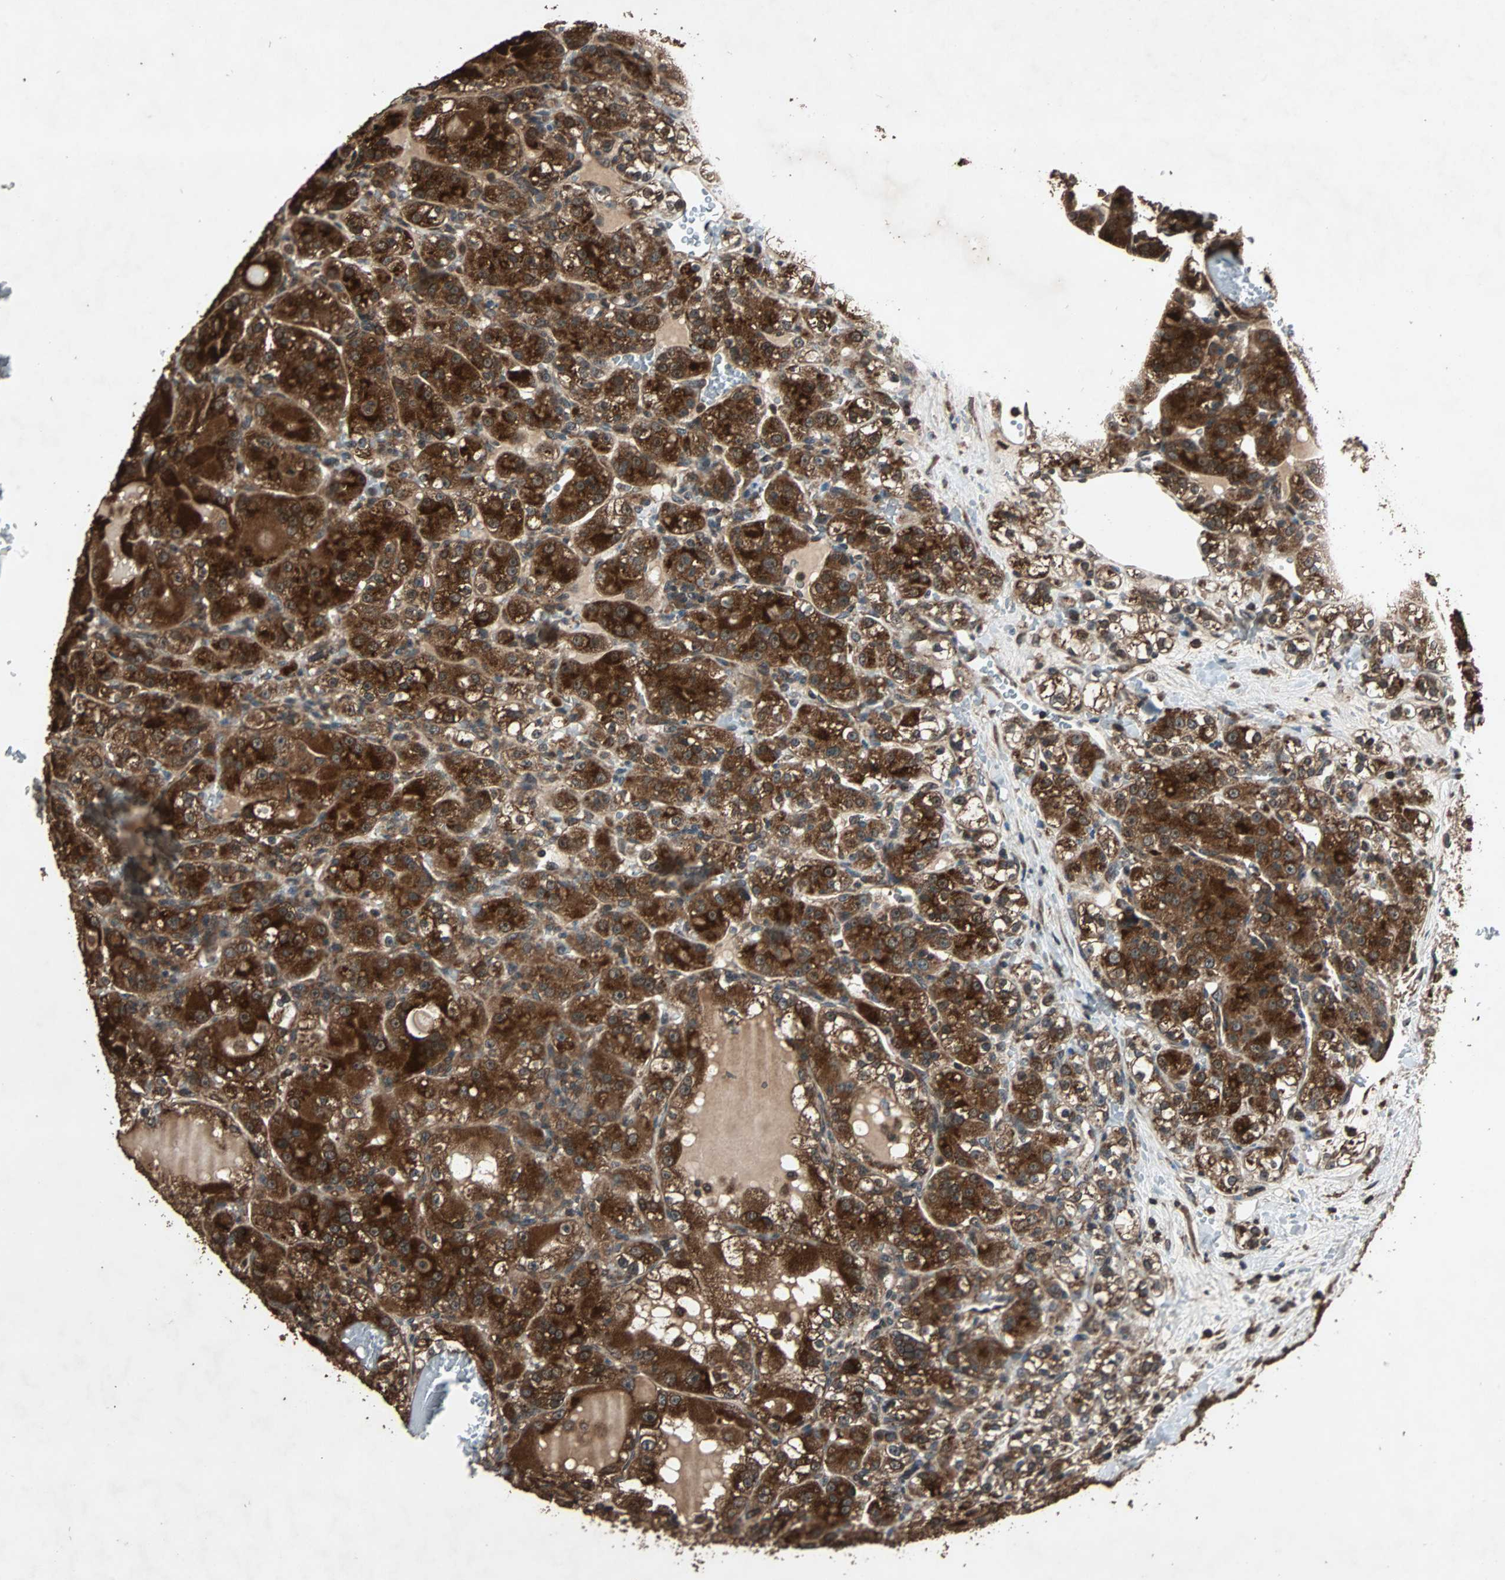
{"staining": {"intensity": "strong", "quantity": ">75%", "location": "cytoplasmic/membranous"}, "tissue": "renal cancer", "cell_type": "Tumor cells", "image_type": "cancer", "snomed": [{"axis": "morphology", "description": "Normal tissue, NOS"}, {"axis": "morphology", "description": "Adenocarcinoma, NOS"}, {"axis": "topography", "description": "Kidney"}], "caption": "Renal adenocarcinoma stained for a protein (brown) reveals strong cytoplasmic/membranous positive staining in approximately >75% of tumor cells.", "gene": "LAMTOR5", "patient": {"sex": "male", "age": 61}}